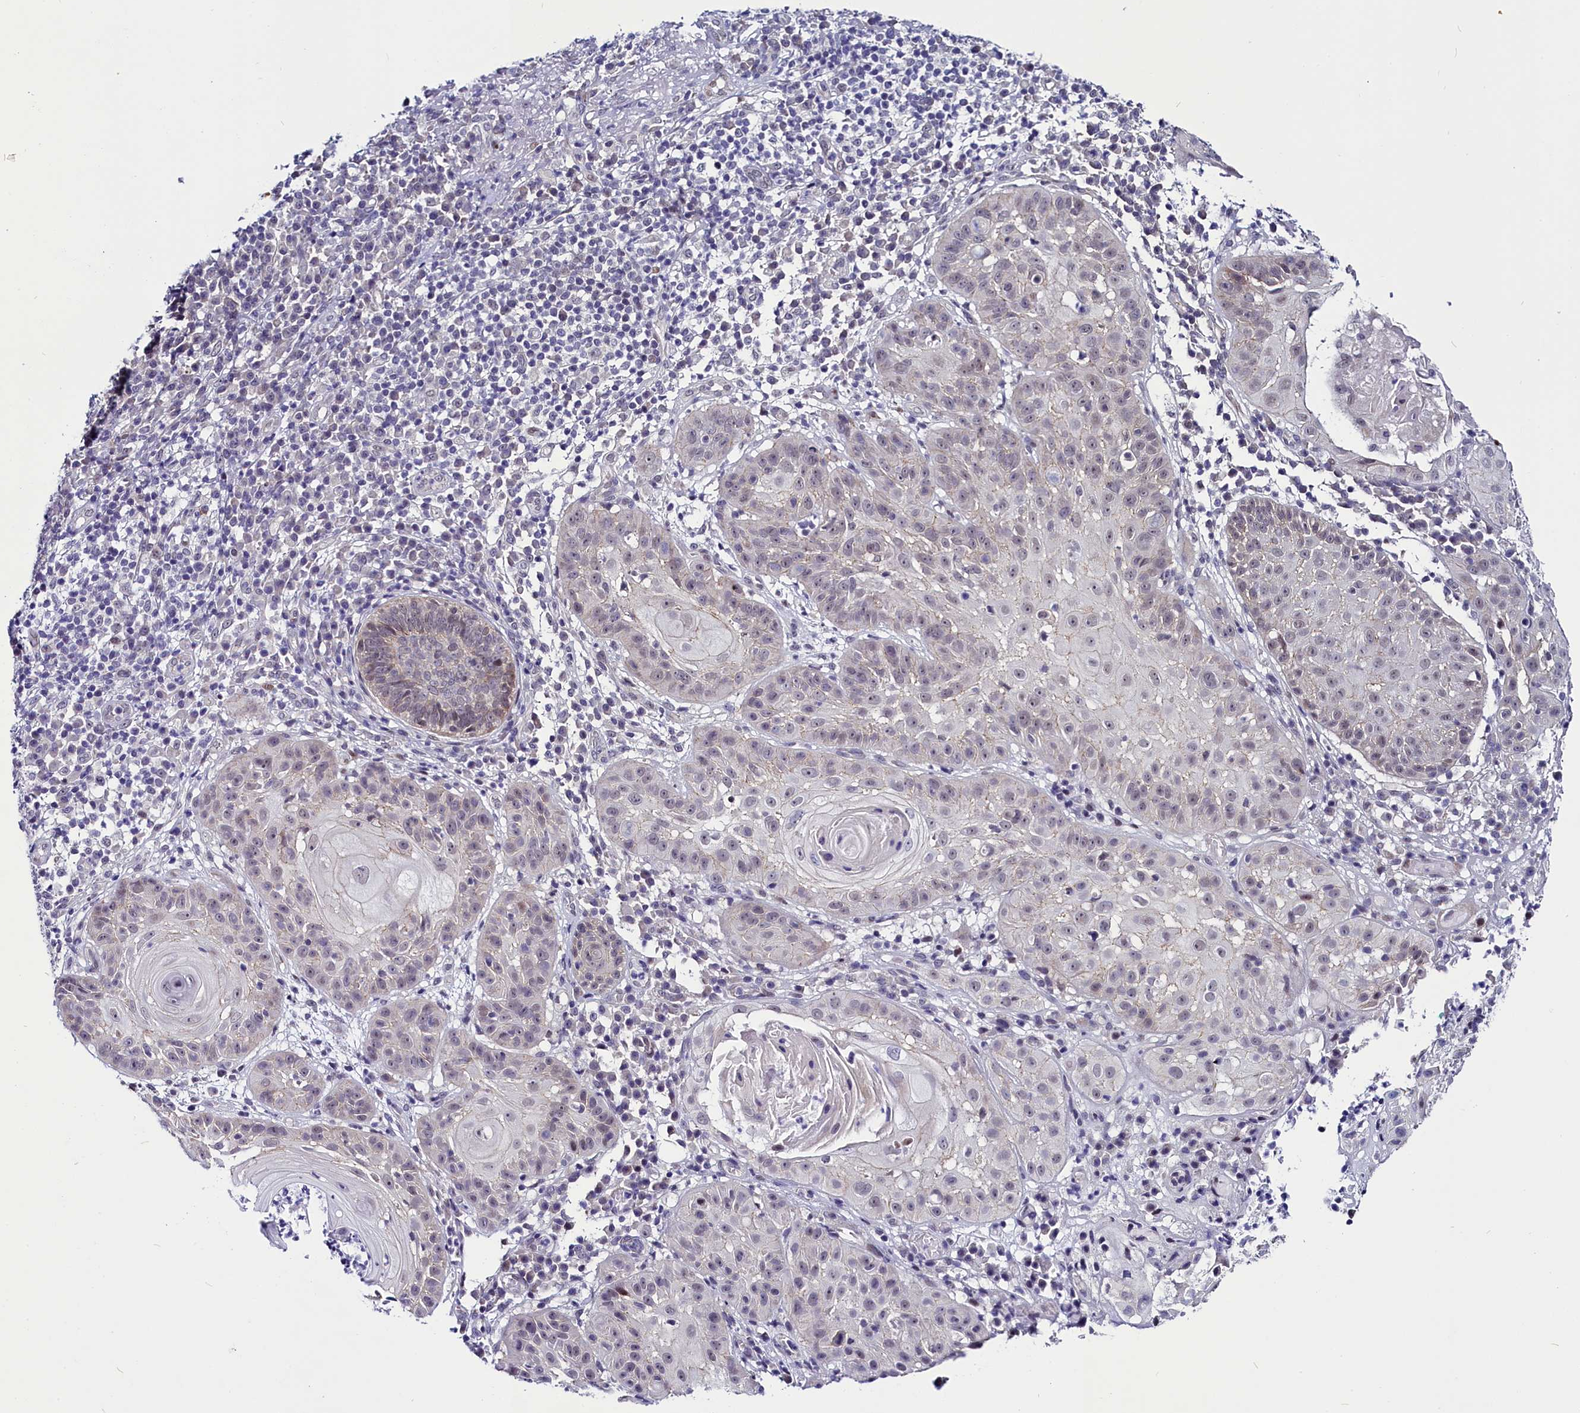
{"staining": {"intensity": "negative", "quantity": "none", "location": "none"}, "tissue": "skin cancer", "cell_type": "Tumor cells", "image_type": "cancer", "snomed": [{"axis": "morphology", "description": "Normal tissue, NOS"}, {"axis": "morphology", "description": "Basal cell carcinoma"}, {"axis": "topography", "description": "Skin"}], "caption": "Skin basal cell carcinoma was stained to show a protein in brown. There is no significant staining in tumor cells.", "gene": "CCDC106", "patient": {"sex": "male", "age": 93}}